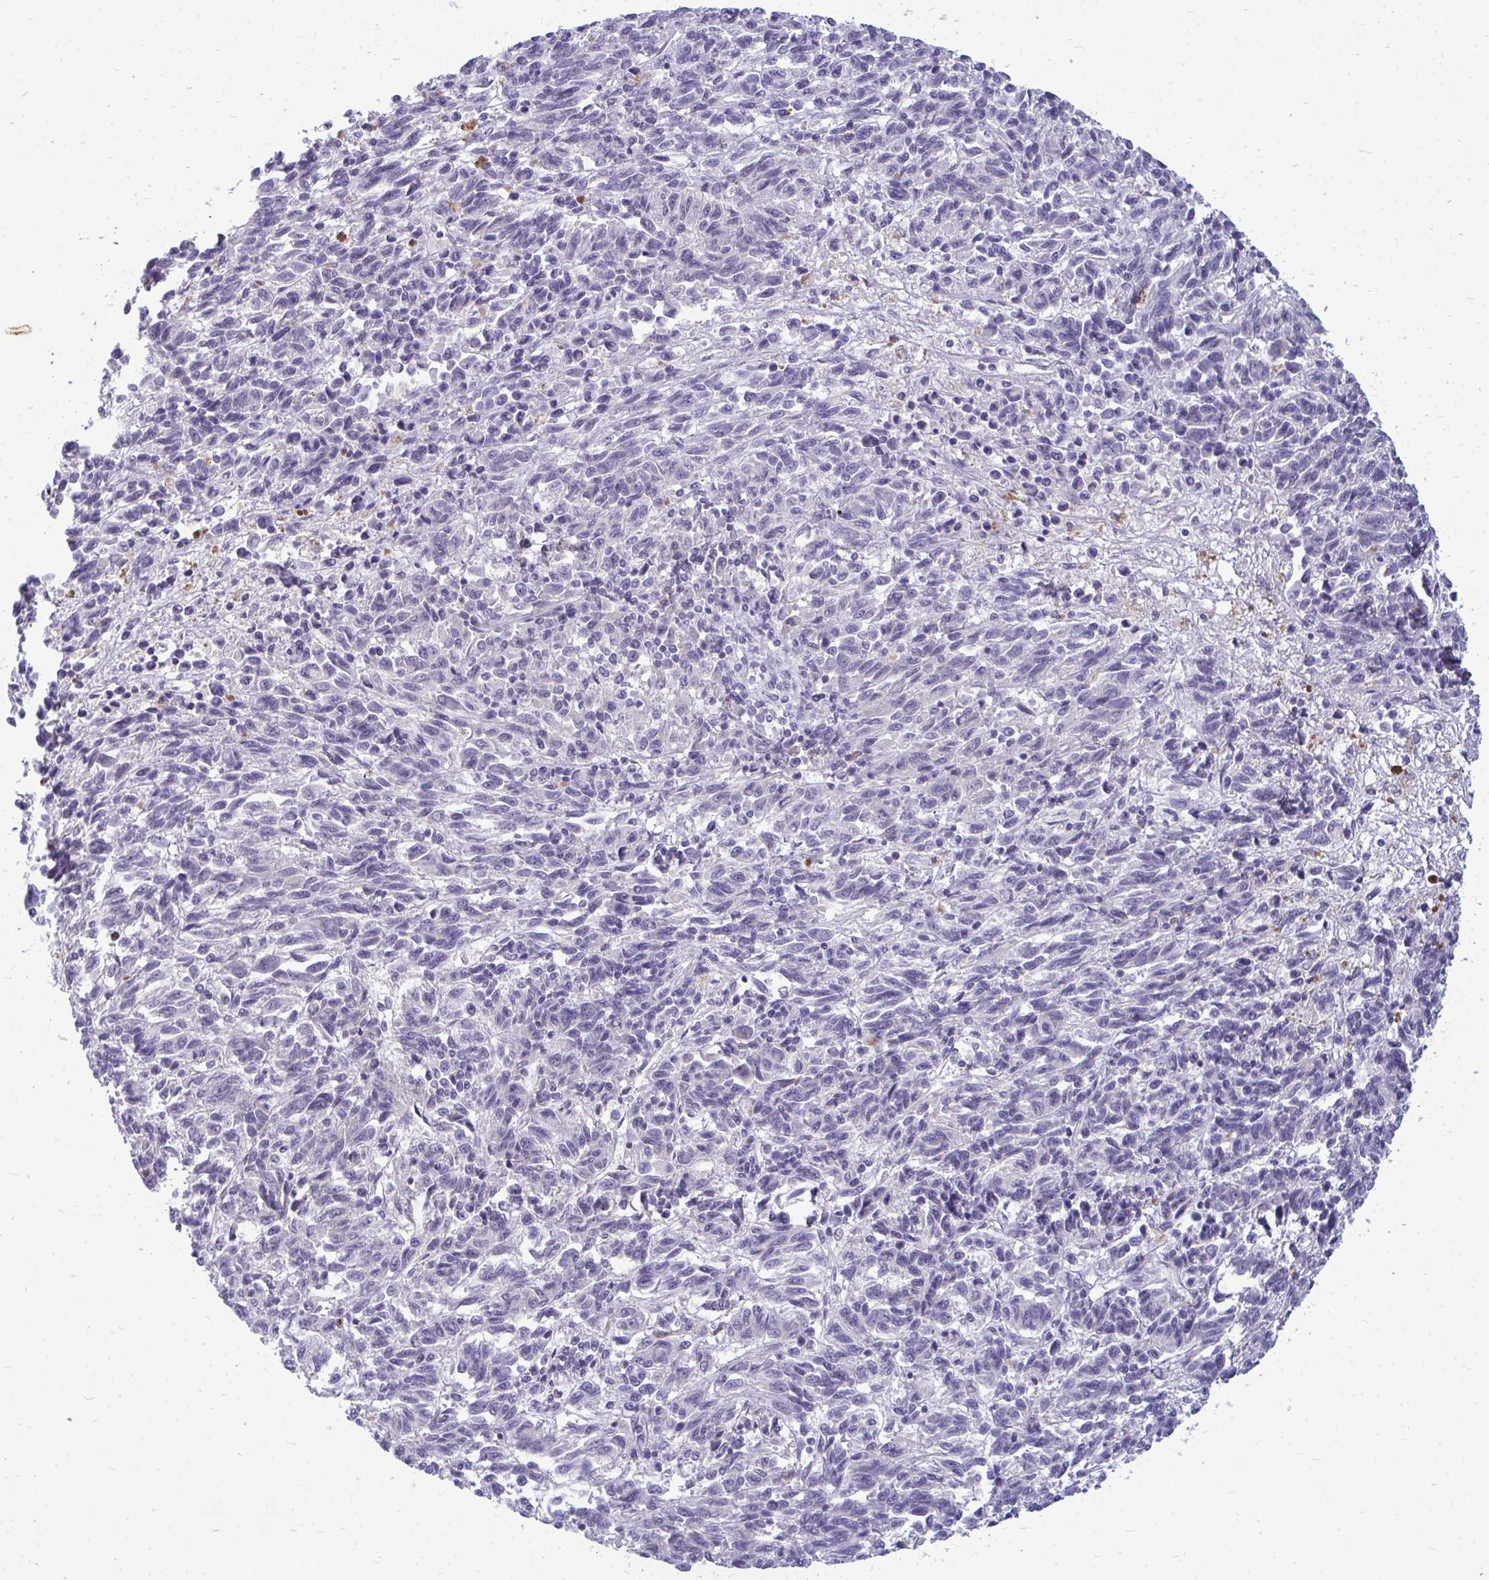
{"staining": {"intensity": "negative", "quantity": "none", "location": "none"}, "tissue": "melanoma", "cell_type": "Tumor cells", "image_type": "cancer", "snomed": [{"axis": "morphology", "description": "Malignant melanoma, Metastatic site"}, {"axis": "topography", "description": "Lung"}], "caption": "A histopathology image of human melanoma is negative for staining in tumor cells.", "gene": "ACSL5", "patient": {"sex": "male", "age": 64}}